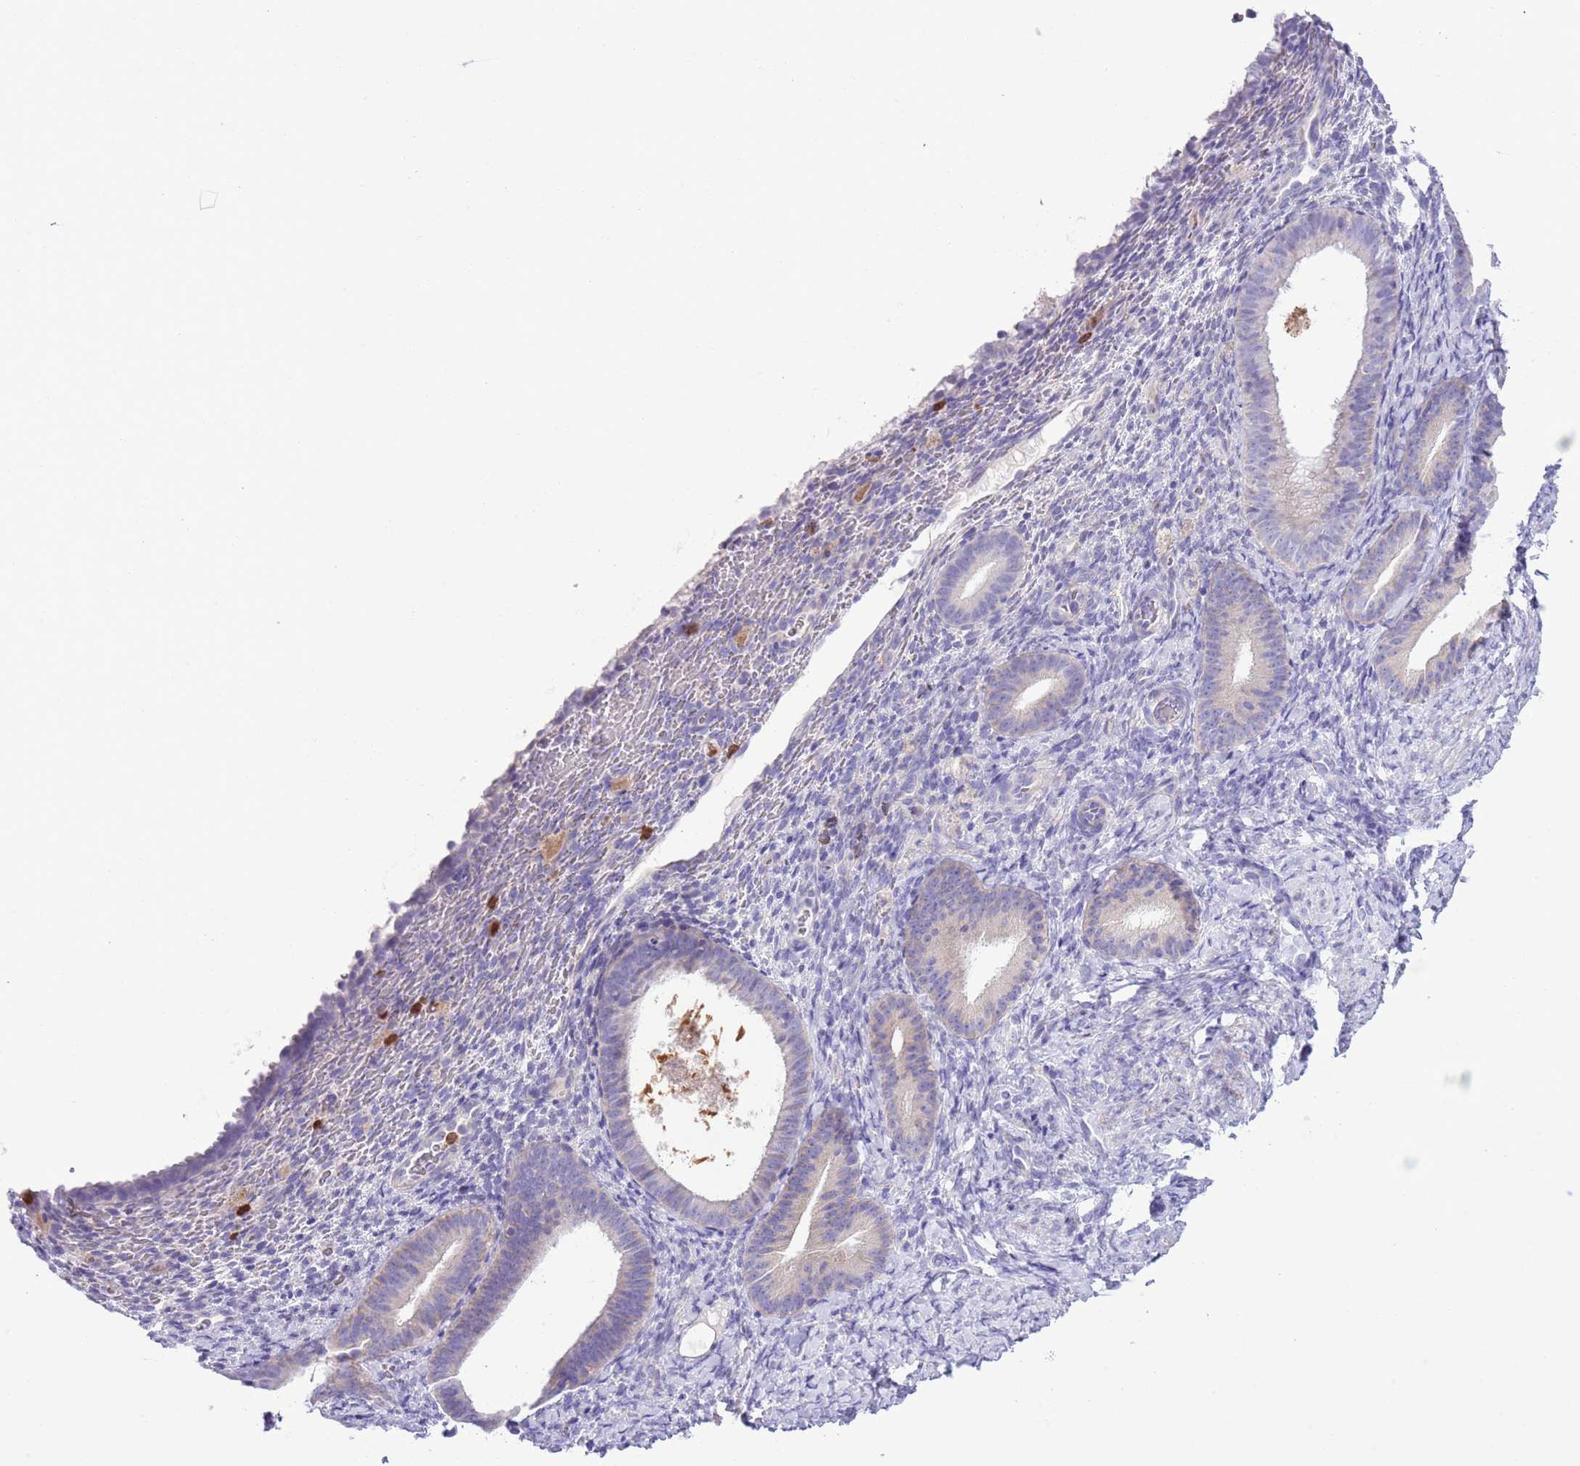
{"staining": {"intensity": "negative", "quantity": "none", "location": "none"}, "tissue": "endometrium", "cell_type": "Cells in endometrial stroma", "image_type": "normal", "snomed": [{"axis": "morphology", "description": "Normal tissue, NOS"}, {"axis": "topography", "description": "Endometrium"}], "caption": "Immunohistochemistry (IHC) of unremarkable human endometrium exhibits no expression in cells in endometrial stroma. (Brightfield microscopy of DAB (3,3'-diaminobenzidine) immunohistochemistry (IHC) at high magnification).", "gene": "OR6M1", "patient": {"sex": "female", "age": 65}}